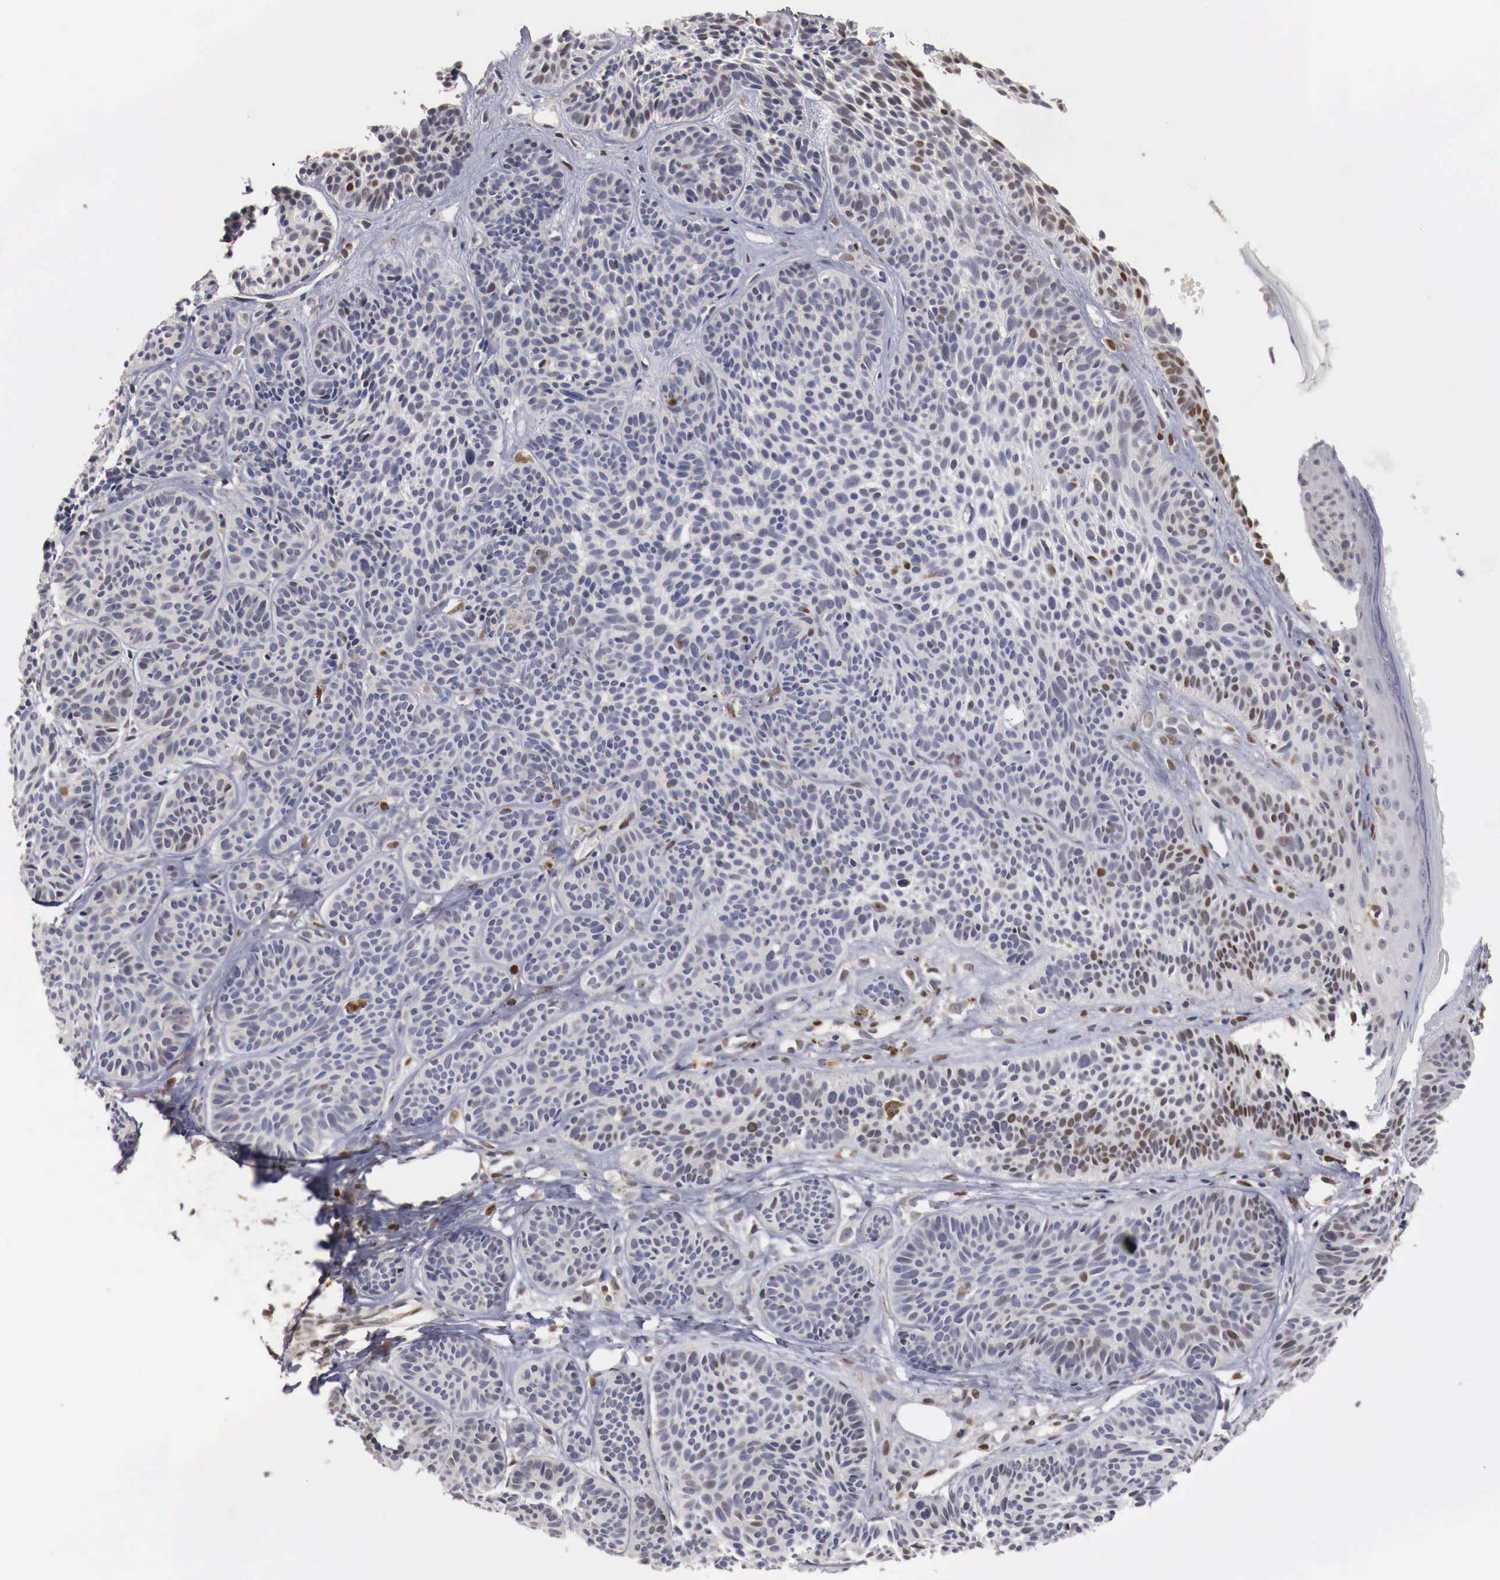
{"staining": {"intensity": "weak", "quantity": "<25%", "location": "nuclear"}, "tissue": "skin cancer", "cell_type": "Tumor cells", "image_type": "cancer", "snomed": [{"axis": "morphology", "description": "Basal cell carcinoma"}, {"axis": "topography", "description": "Skin"}], "caption": "Immunohistochemical staining of skin cancer (basal cell carcinoma) reveals no significant positivity in tumor cells. Nuclei are stained in blue.", "gene": "KHDRBS2", "patient": {"sex": "female", "age": 62}}